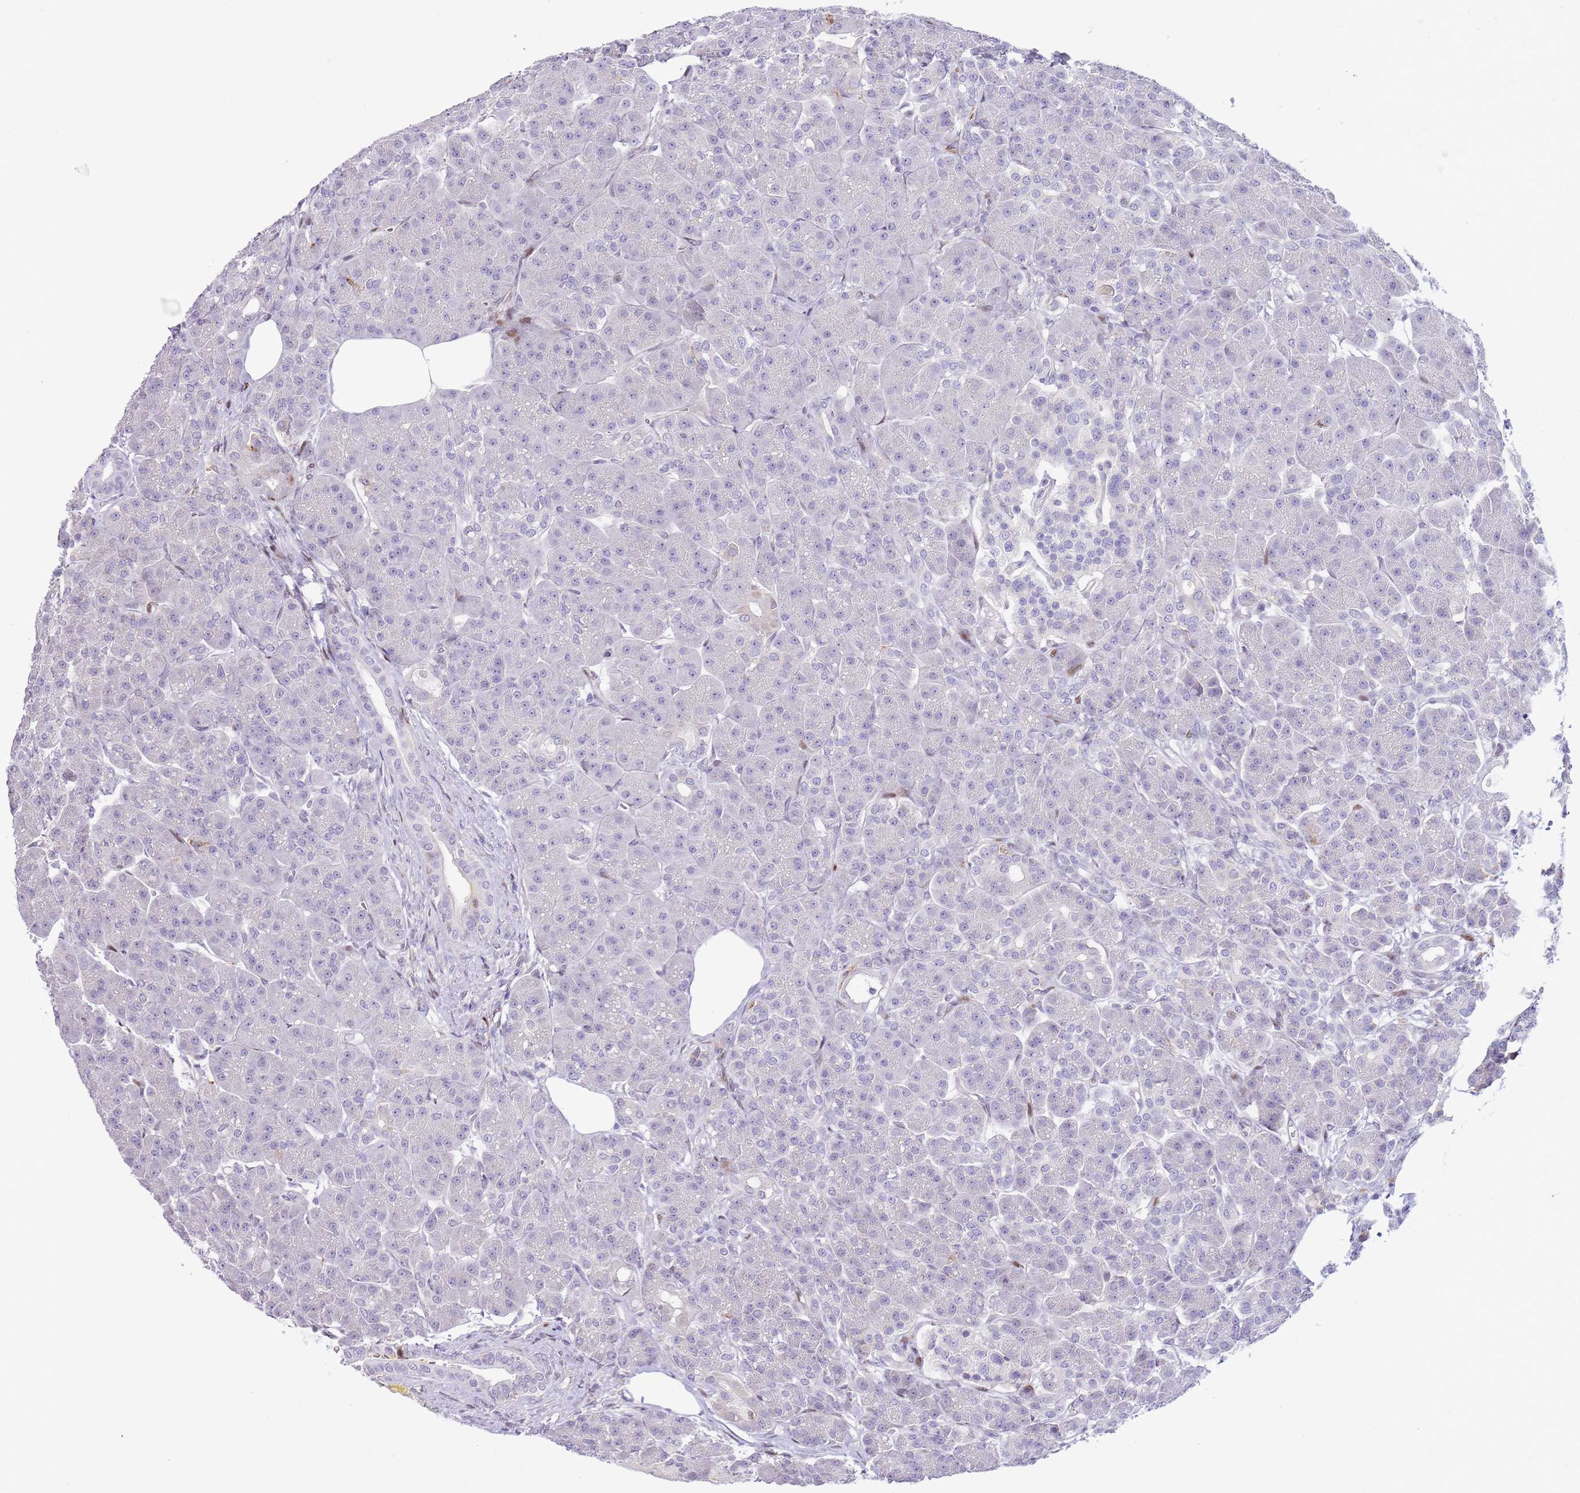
{"staining": {"intensity": "negative", "quantity": "none", "location": "none"}, "tissue": "pancreas", "cell_type": "Exocrine glandular cells", "image_type": "normal", "snomed": [{"axis": "morphology", "description": "Normal tissue, NOS"}, {"axis": "topography", "description": "Pancreas"}], "caption": "DAB (3,3'-diaminobenzidine) immunohistochemical staining of unremarkable human pancreas exhibits no significant positivity in exocrine glandular cells. (DAB (3,3'-diaminobenzidine) immunohistochemistry visualized using brightfield microscopy, high magnification).", "gene": "ANO8", "patient": {"sex": "male", "age": 63}}